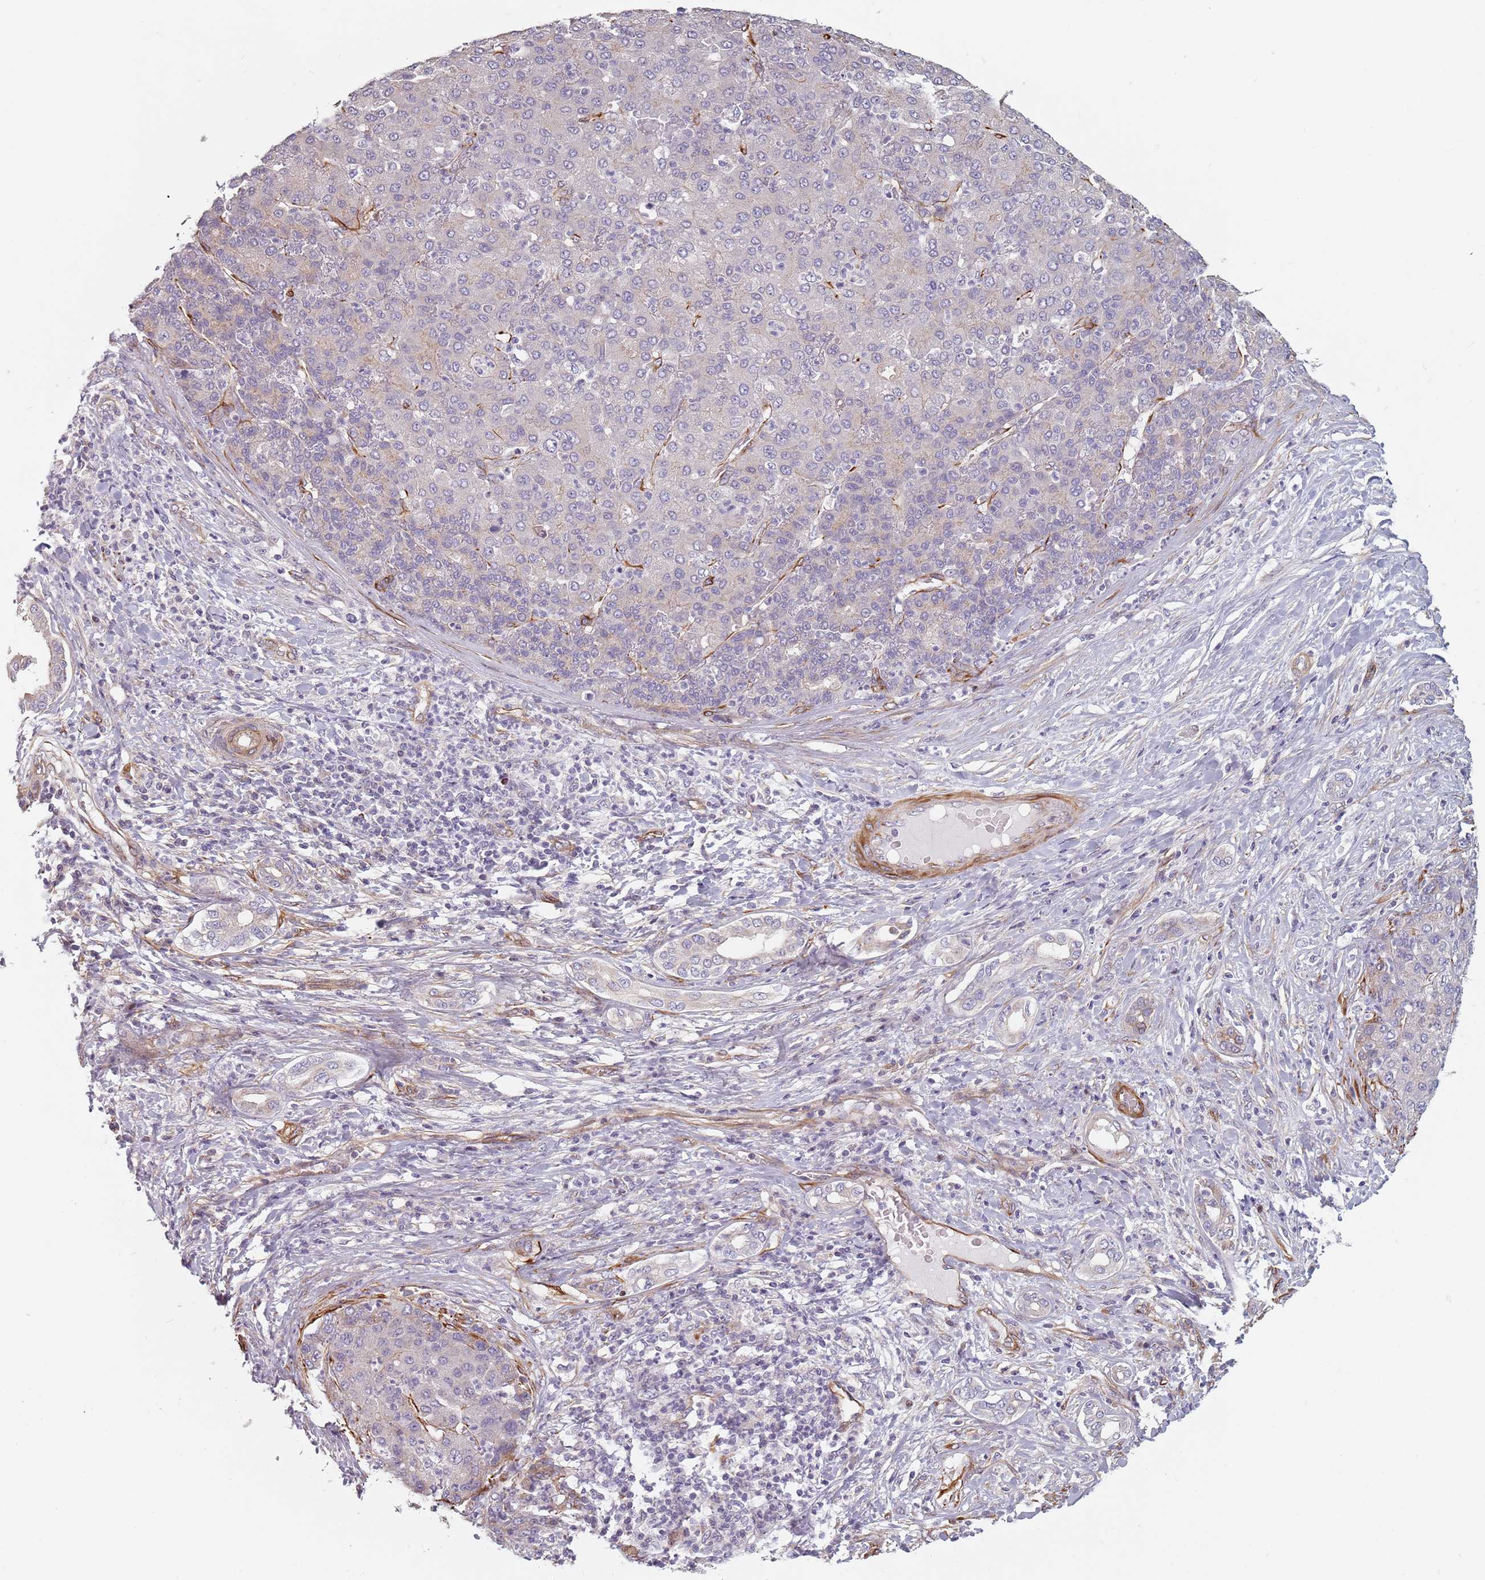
{"staining": {"intensity": "negative", "quantity": "none", "location": "none"}, "tissue": "liver cancer", "cell_type": "Tumor cells", "image_type": "cancer", "snomed": [{"axis": "morphology", "description": "Carcinoma, Hepatocellular, NOS"}, {"axis": "topography", "description": "Liver"}], "caption": "Liver cancer was stained to show a protein in brown. There is no significant staining in tumor cells.", "gene": "GAS2L3", "patient": {"sex": "male", "age": 65}}